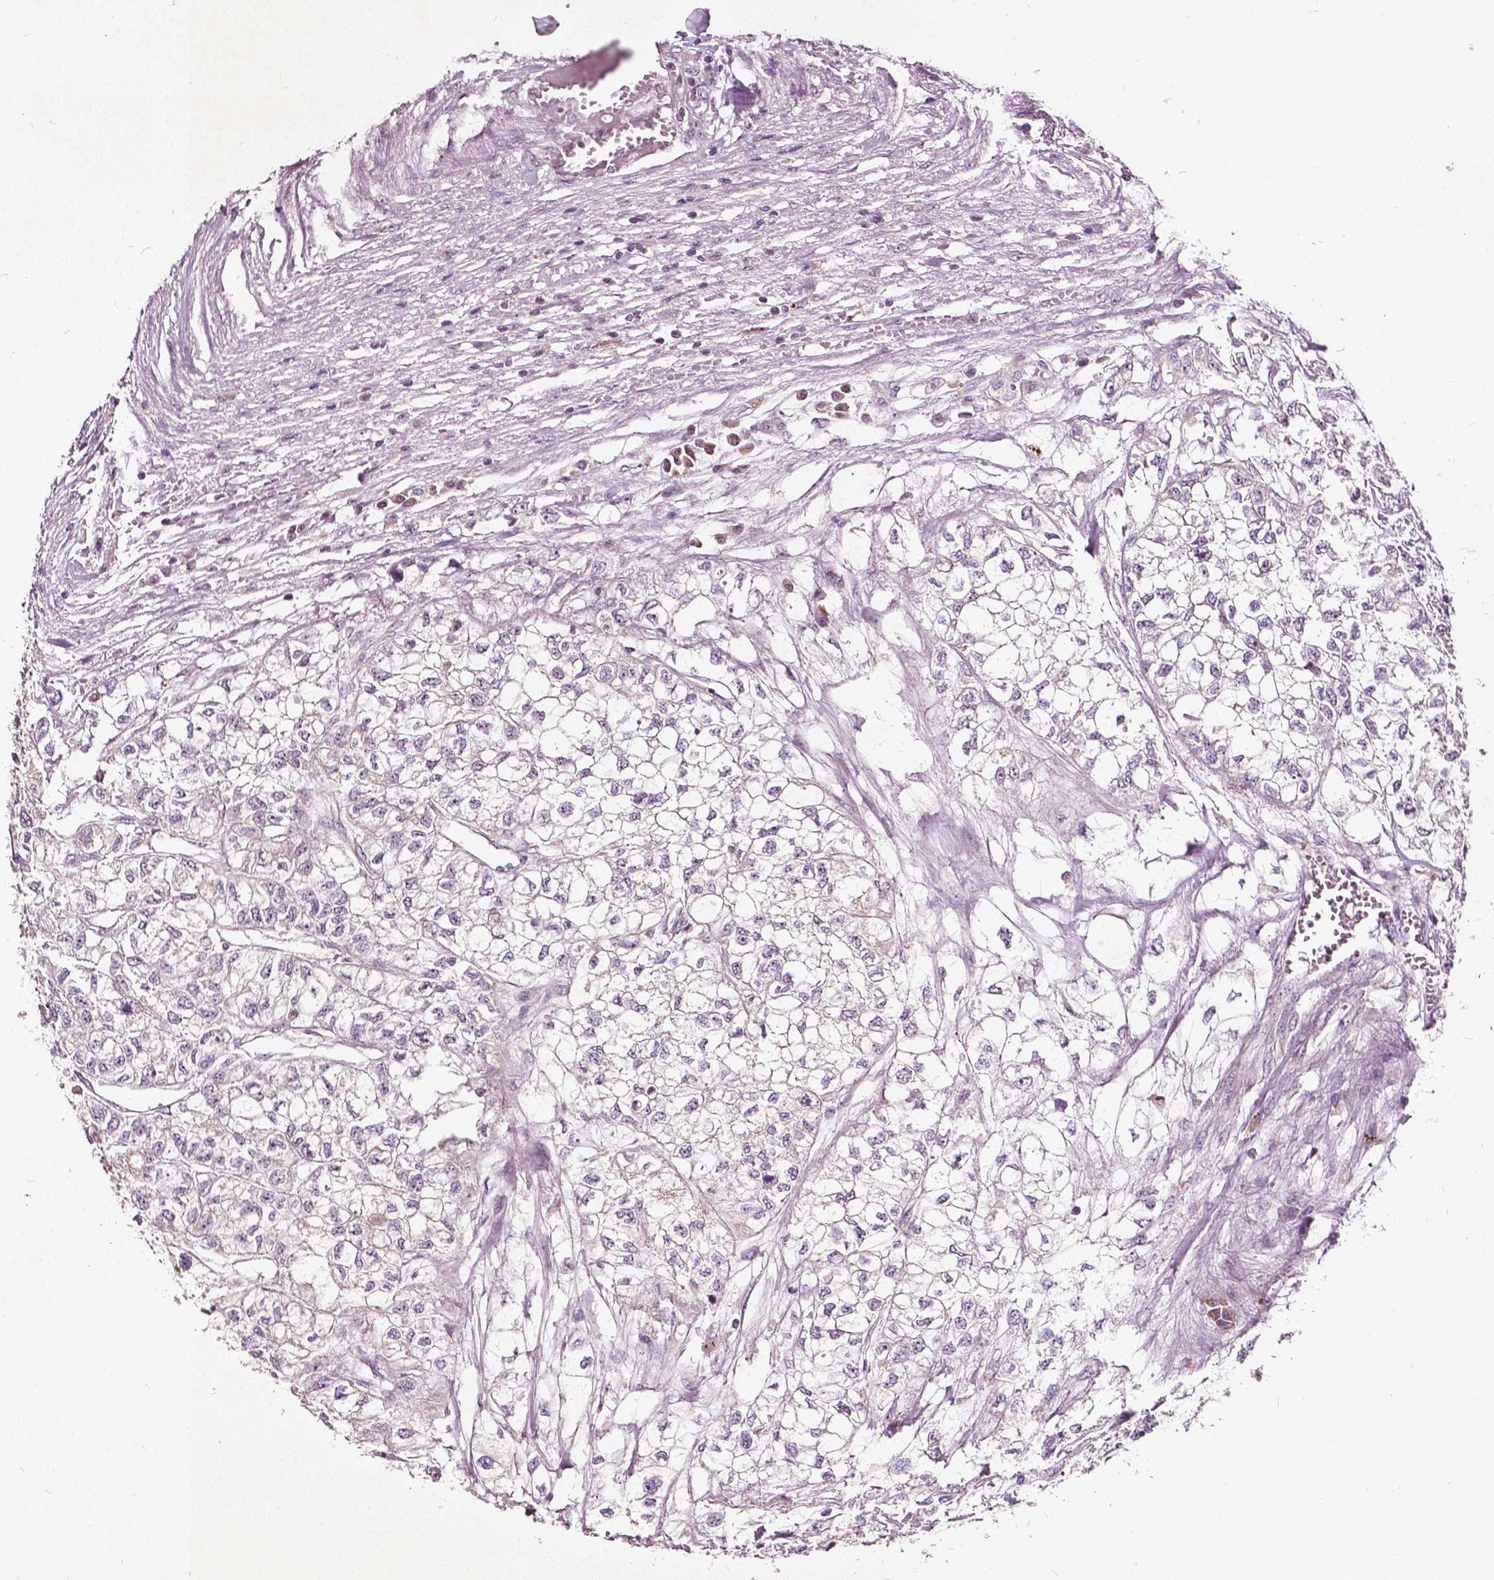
{"staining": {"intensity": "weak", "quantity": "25%-75%", "location": "cytoplasmic/membranous"}, "tissue": "renal cancer", "cell_type": "Tumor cells", "image_type": "cancer", "snomed": [{"axis": "morphology", "description": "Adenocarcinoma, NOS"}, {"axis": "topography", "description": "Kidney"}], "caption": "Weak cytoplasmic/membranous expression is seen in about 25%-75% of tumor cells in adenocarcinoma (renal). Using DAB (brown) and hematoxylin (blue) stains, captured at high magnification using brightfield microscopy.", "gene": "ODF3L2", "patient": {"sex": "male", "age": 56}}